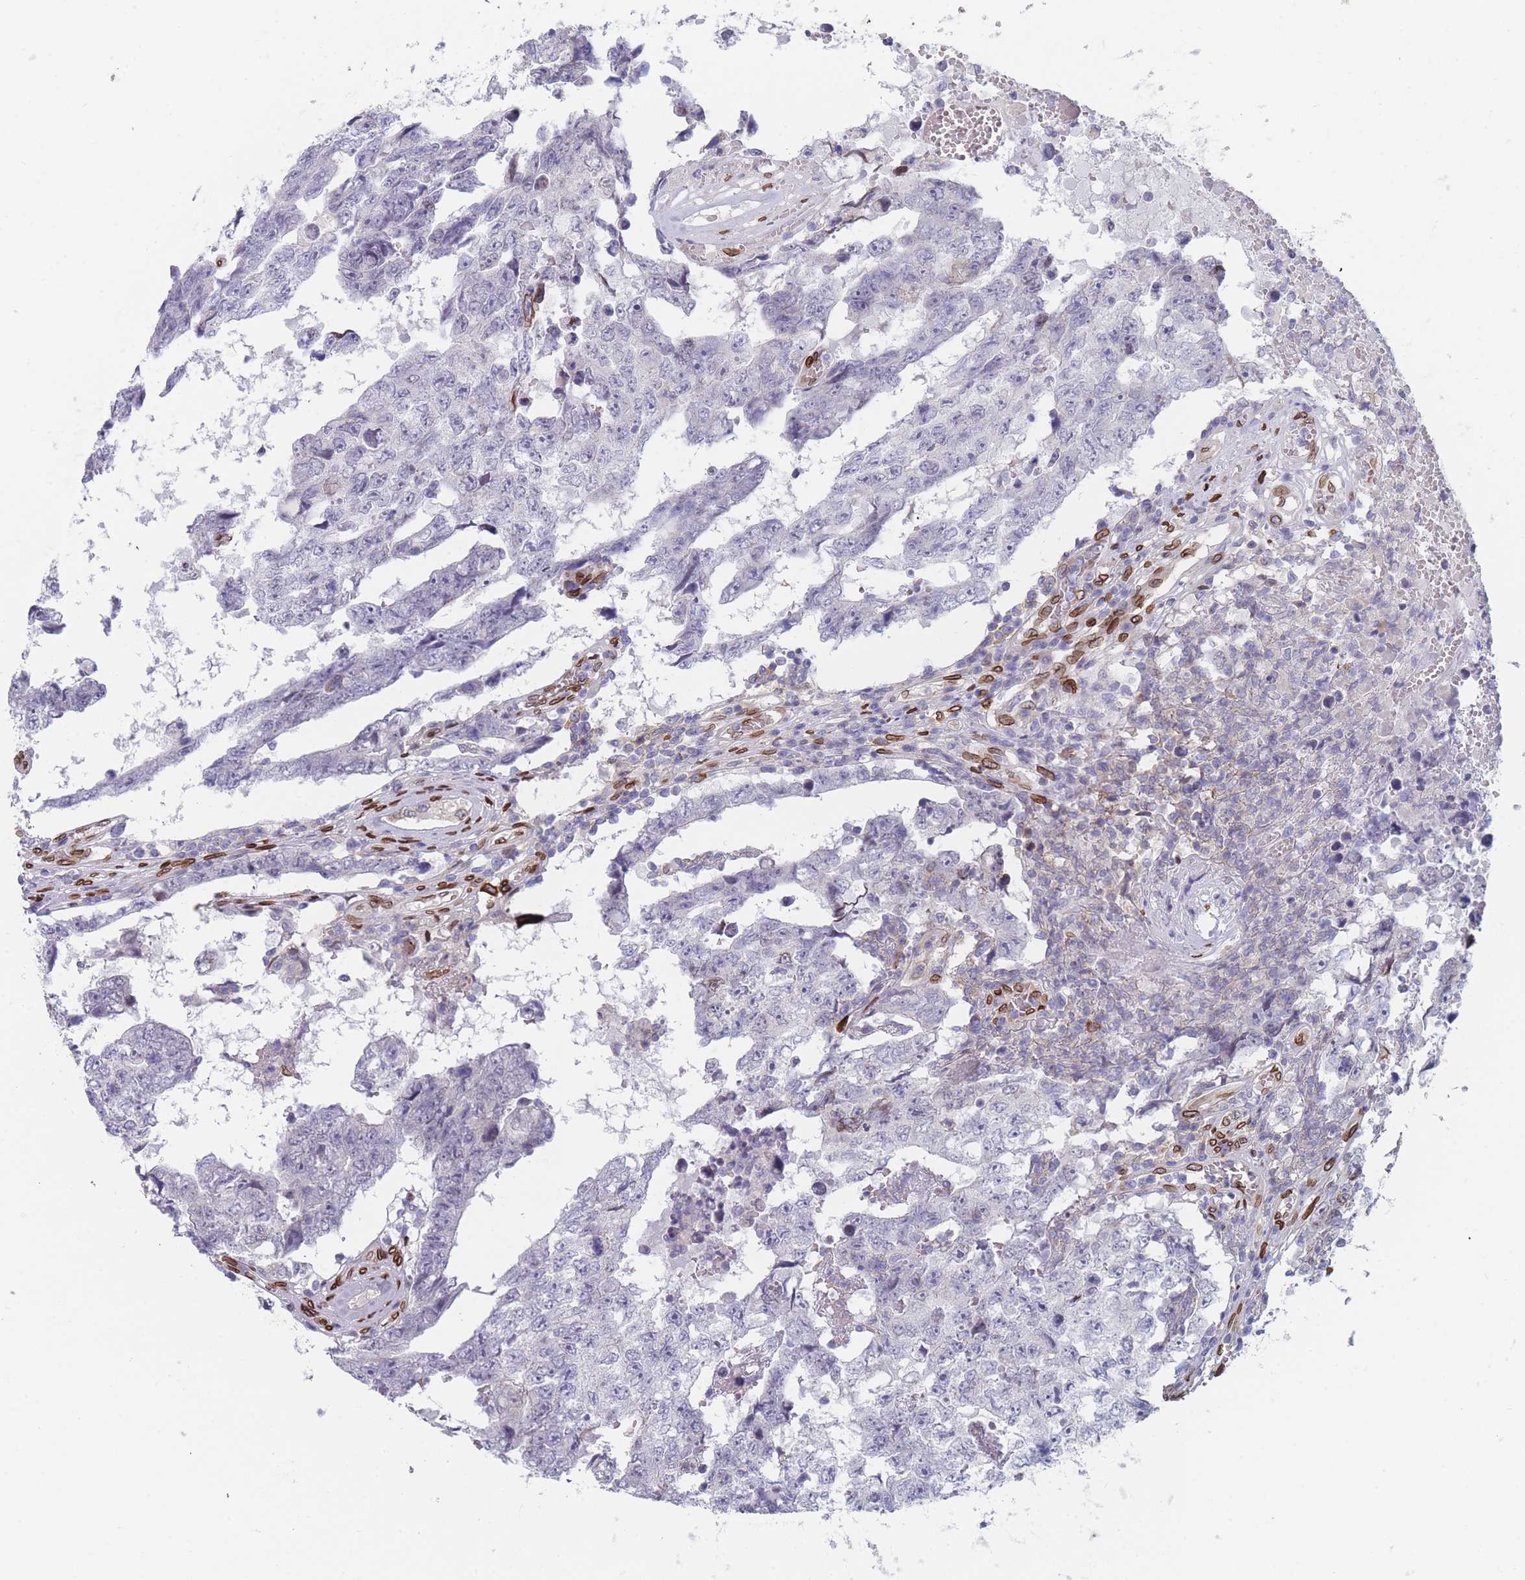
{"staining": {"intensity": "negative", "quantity": "none", "location": "none"}, "tissue": "testis cancer", "cell_type": "Tumor cells", "image_type": "cancer", "snomed": [{"axis": "morphology", "description": "Carcinoma, Embryonal, NOS"}, {"axis": "topography", "description": "Testis"}], "caption": "Histopathology image shows no protein positivity in tumor cells of testis cancer (embryonal carcinoma) tissue.", "gene": "ZBTB1", "patient": {"sex": "male", "age": 25}}